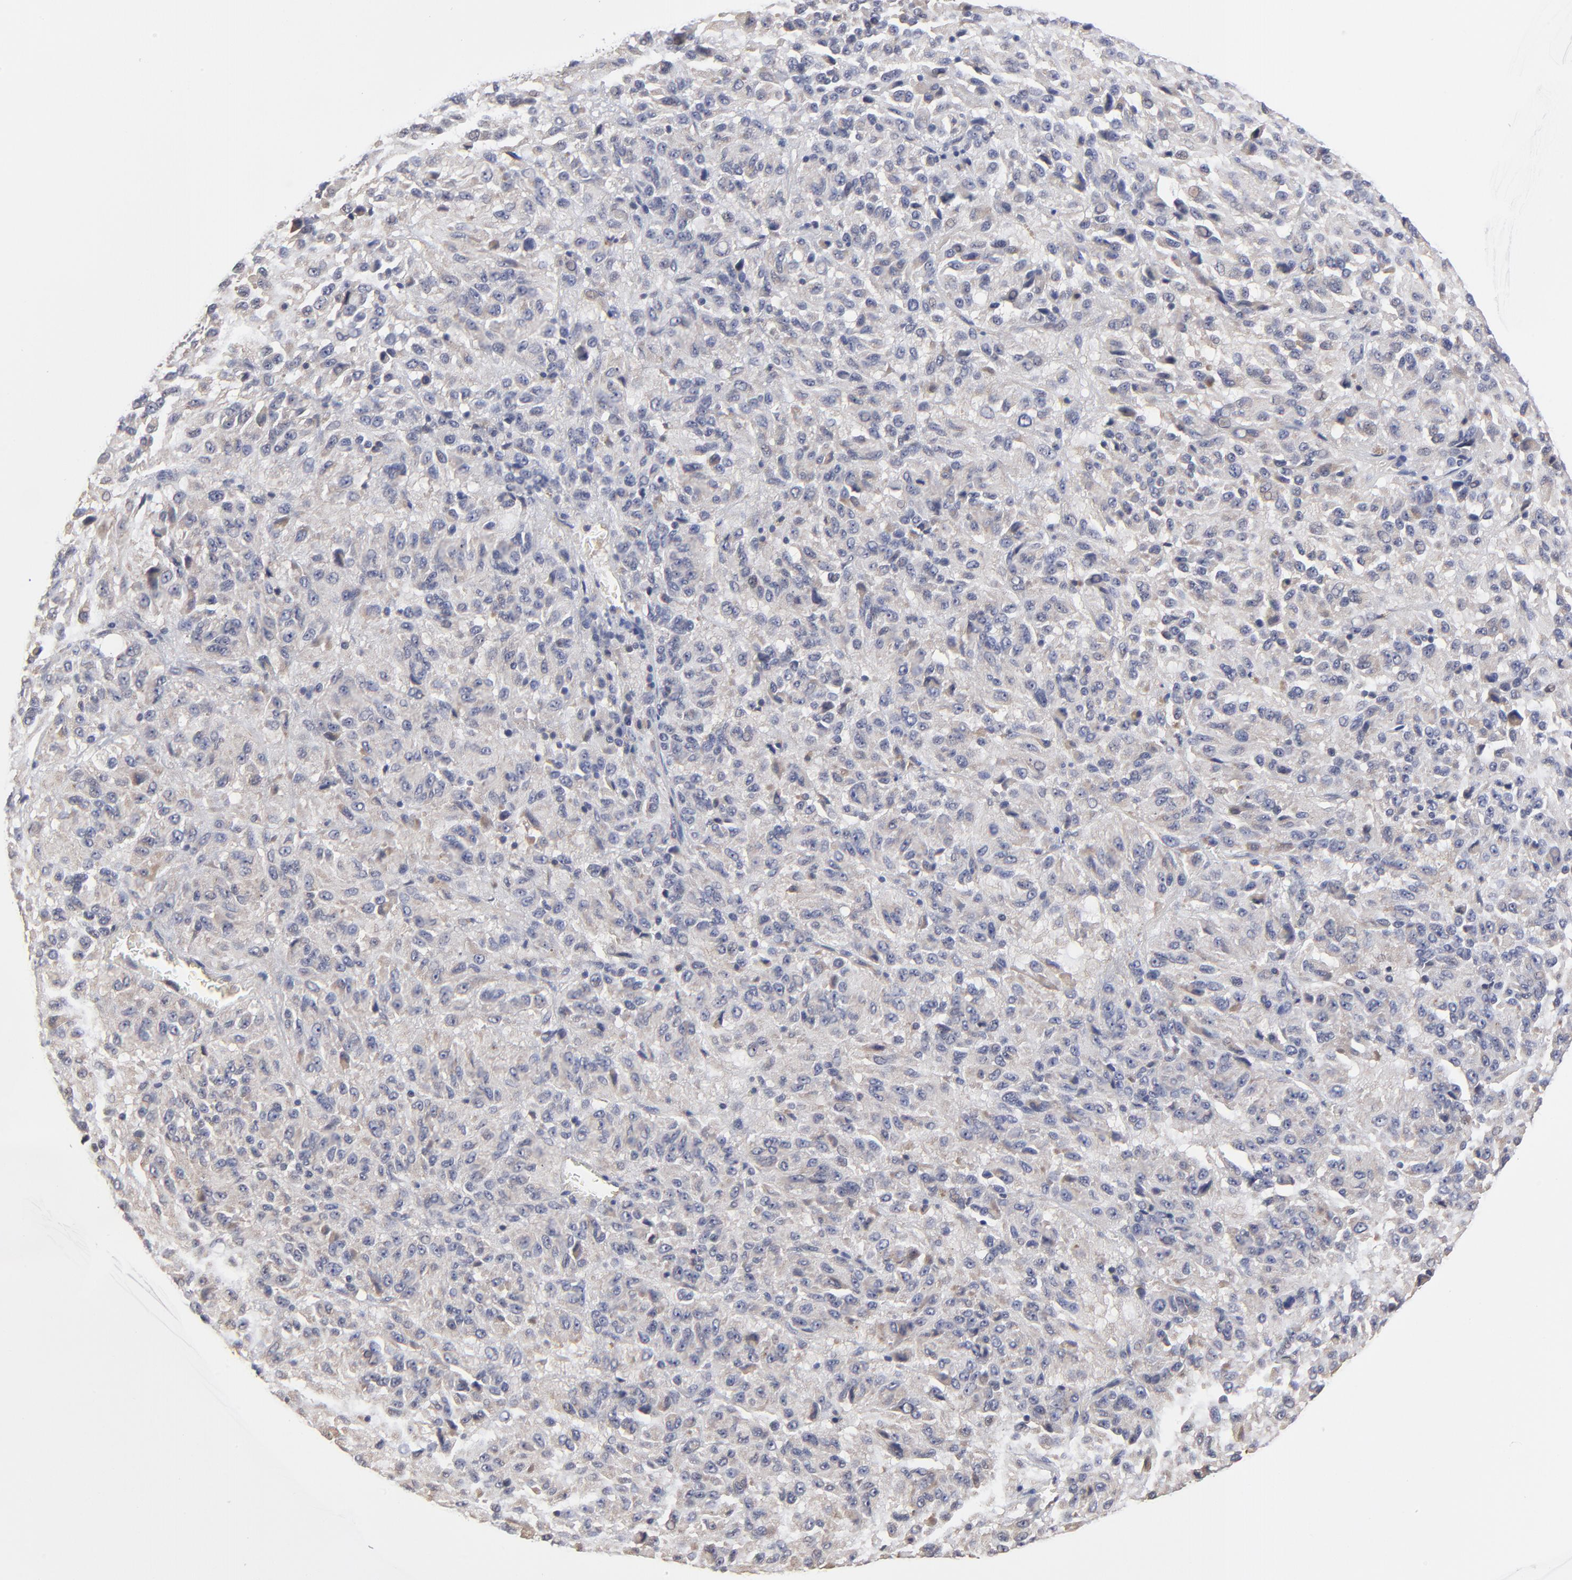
{"staining": {"intensity": "weak", "quantity": ">75%", "location": "cytoplasmic/membranous"}, "tissue": "melanoma", "cell_type": "Tumor cells", "image_type": "cancer", "snomed": [{"axis": "morphology", "description": "Malignant melanoma, Metastatic site"}, {"axis": "topography", "description": "Lung"}], "caption": "Immunohistochemistry image of neoplastic tissue: malignant melanoma (metastatic site) stained using immunohistochemistry (IHC) displays low levels of weak protein expression localized specifically in the cytoplasmic/membranous of tumor cells, appearing as a cytoplasmic/membranous brown color.", "gene": "ZNF157", "patient": {"sex": "male", "age": 64}}